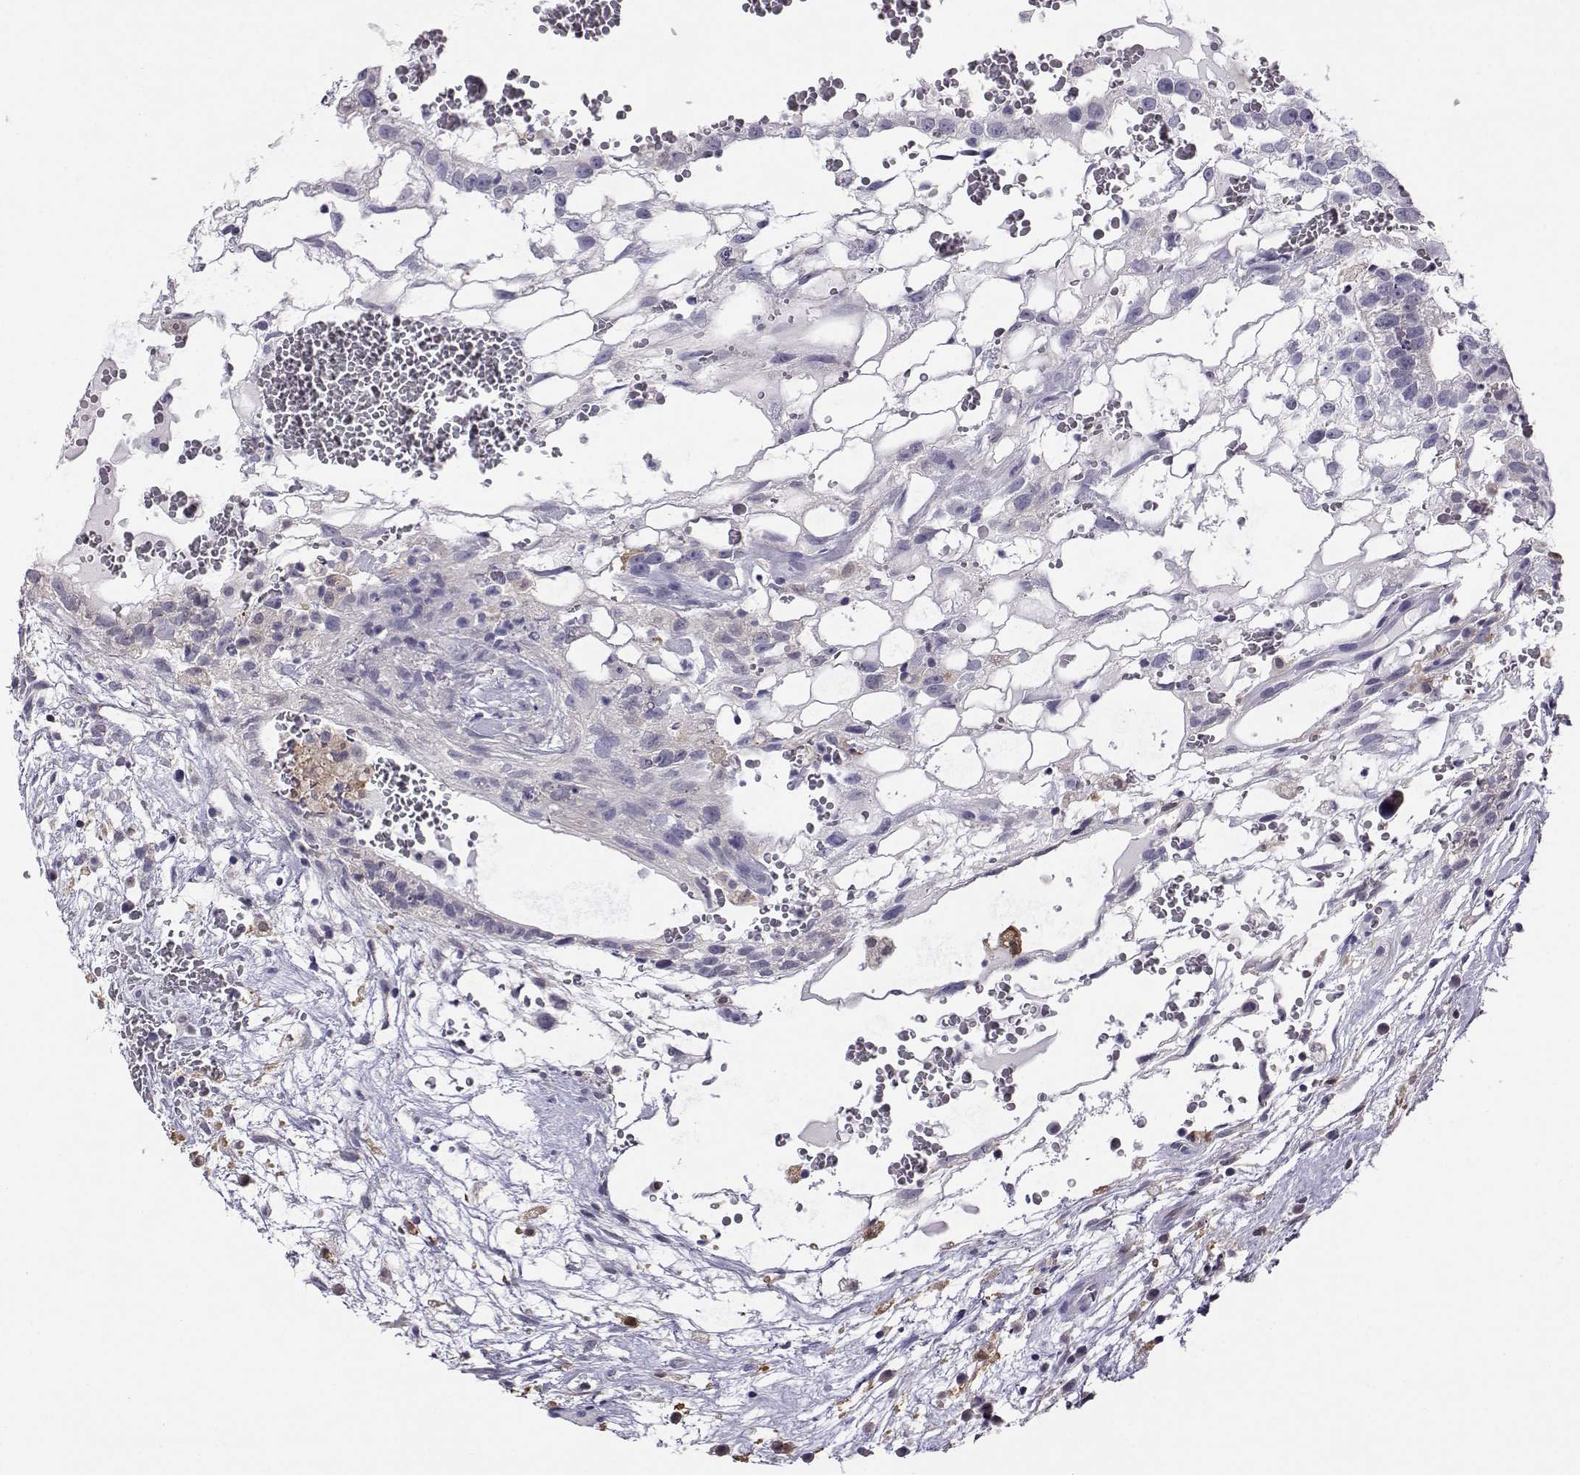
{"staining": {"intensity": "negative", "quantity": "none", "location": "none"}, "tissue": "testis cancer", "cell_type": "Tumor cells", "image_type": "cancer", "snomed": [{"axis": "morphology", "description": "Normal tissue, NOS"}, {"axis": "morphology", "description": "Carcinoma, Embryonal, NOS"}, {"axis": "topography", "description": "Testis"}], "caption": "Immunohistochemical staining of human embryonal carcinoma (testis) shows no significant expression in tumor cells.", "gene": "AKR1B1", "patient": {"sex": "male", "age": 32}}